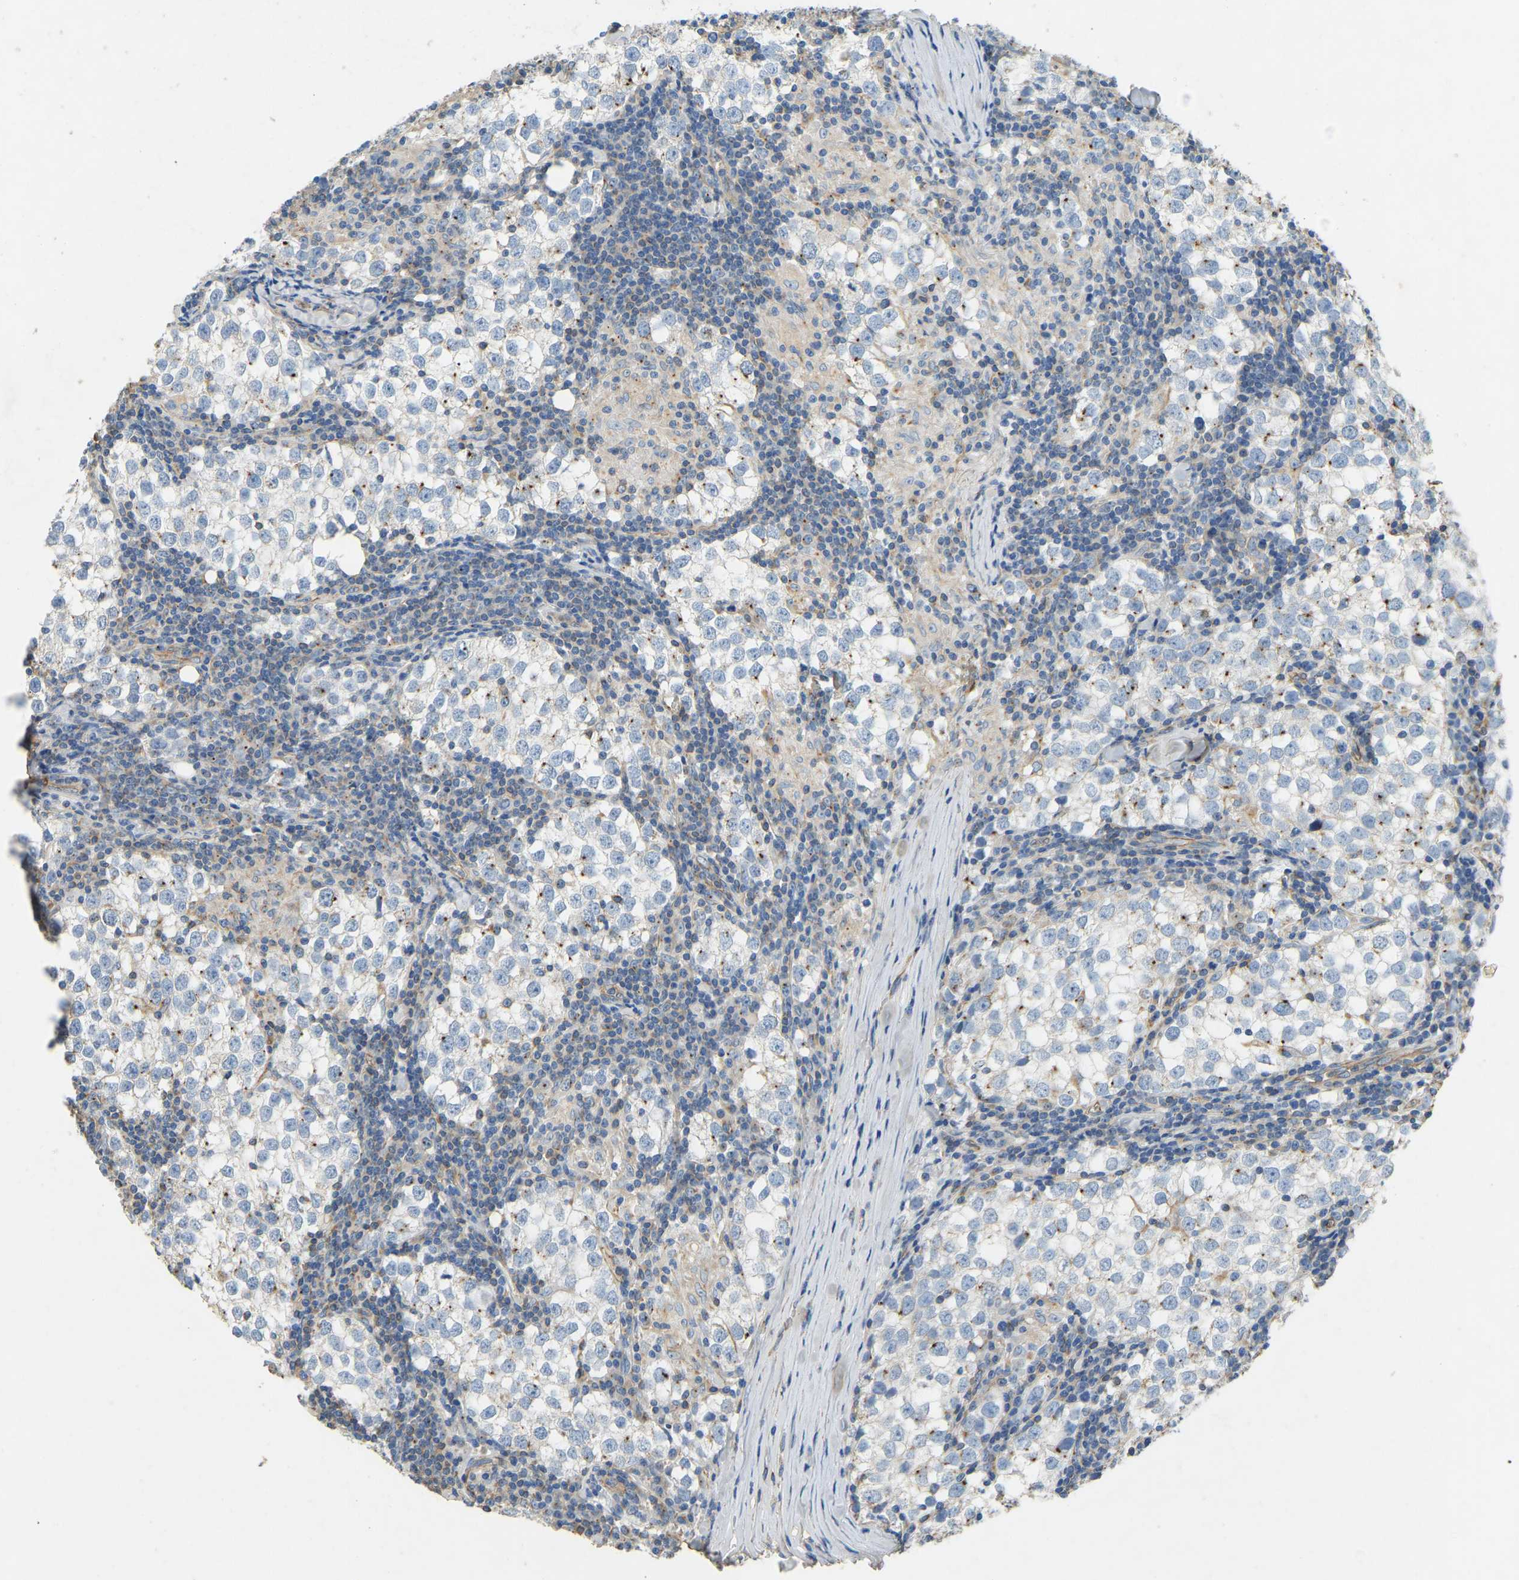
{"staining": {"intensity": "moderate", "quantity": "<25%", "location": "cytoplasmic/membranous"}, "tissue": "testis cancer", "cell_type": "Tumor cells", "image_type": "cancer", "snomed": [{"axis": "morphology", "description": "Seminoma, NOS"}, {"axis": "morphology", "description": "Carcinoma, Embryonal, NOS"}, {"axis": "topography", "description": "Testis"}], "caption": "The micrograph reveals staining of testis seminoma, revealing moderate cytoplasmic/membranous protein expression (brown color) within tumor cells. (brown staining indicates protein expression, while blue staining denotes nuclei).", "gene": "TECTA", "patient": {"sex": "male", "age": 36}}